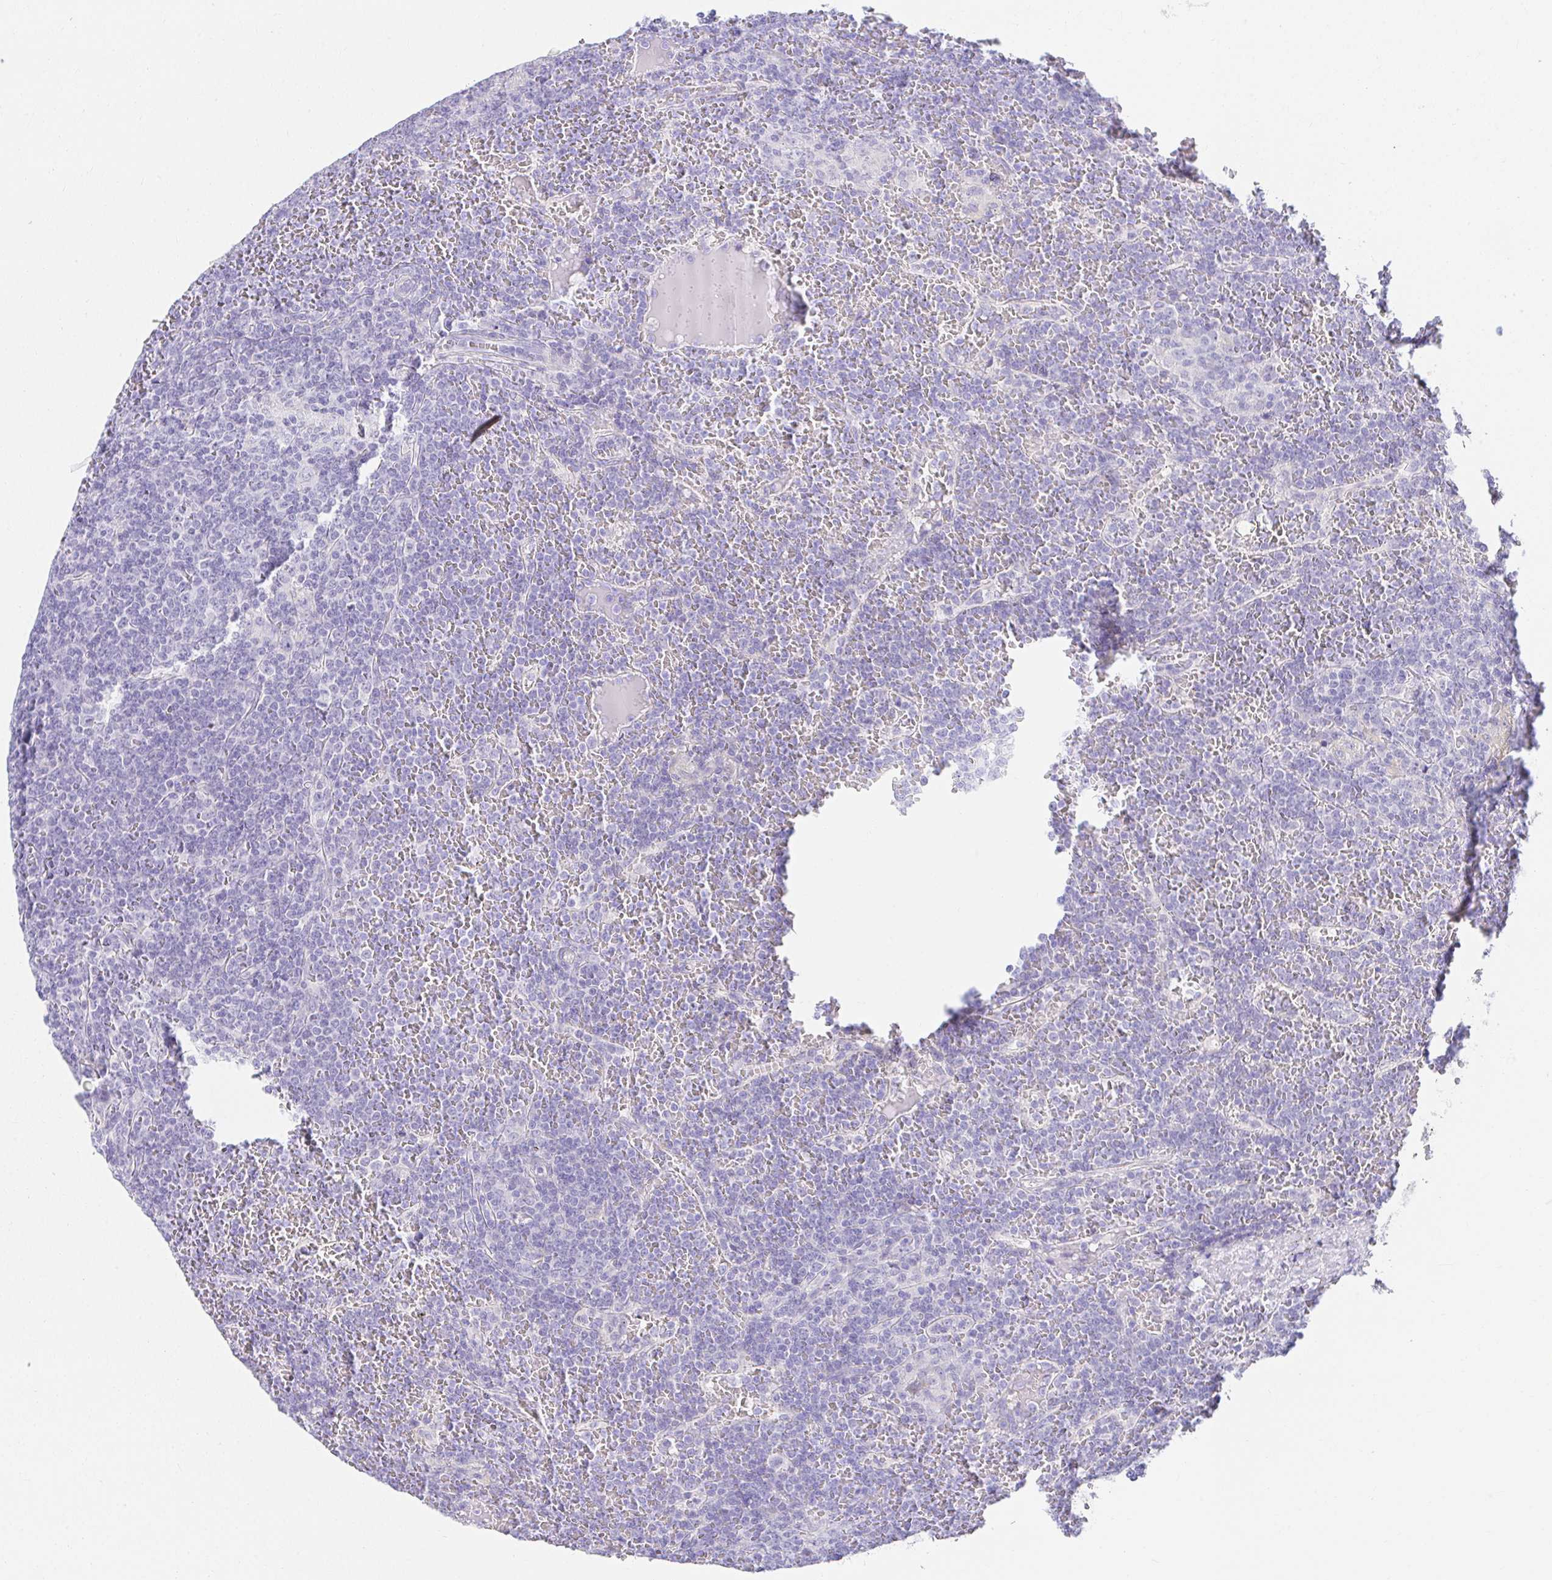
{"staining": {"intensity": "negative", "quantity": "none", "location": "none"}, "tissue": "lymphoma", "cell_type": "Tumor cells", "image_type": "cancer", "snomed": [{"axis": "morphology", "description": "Malignant lymphoma, non-Hodgkin's type, Low grade"}, {"axis": "topography", "description": "Spleen"}], "caption": "Immunohistochemical staining of lymphoma exhibits no significant expression in tumor cells. The staining was performed using DAB (3,3'-diaminobenzidine) to visualize the protein expression in brown, while the nuclei were stained in blue with hematoxylin (Magnification: 20x).", "gene": "VGLL1", "patient": {"sex": "female", "age": 19}}